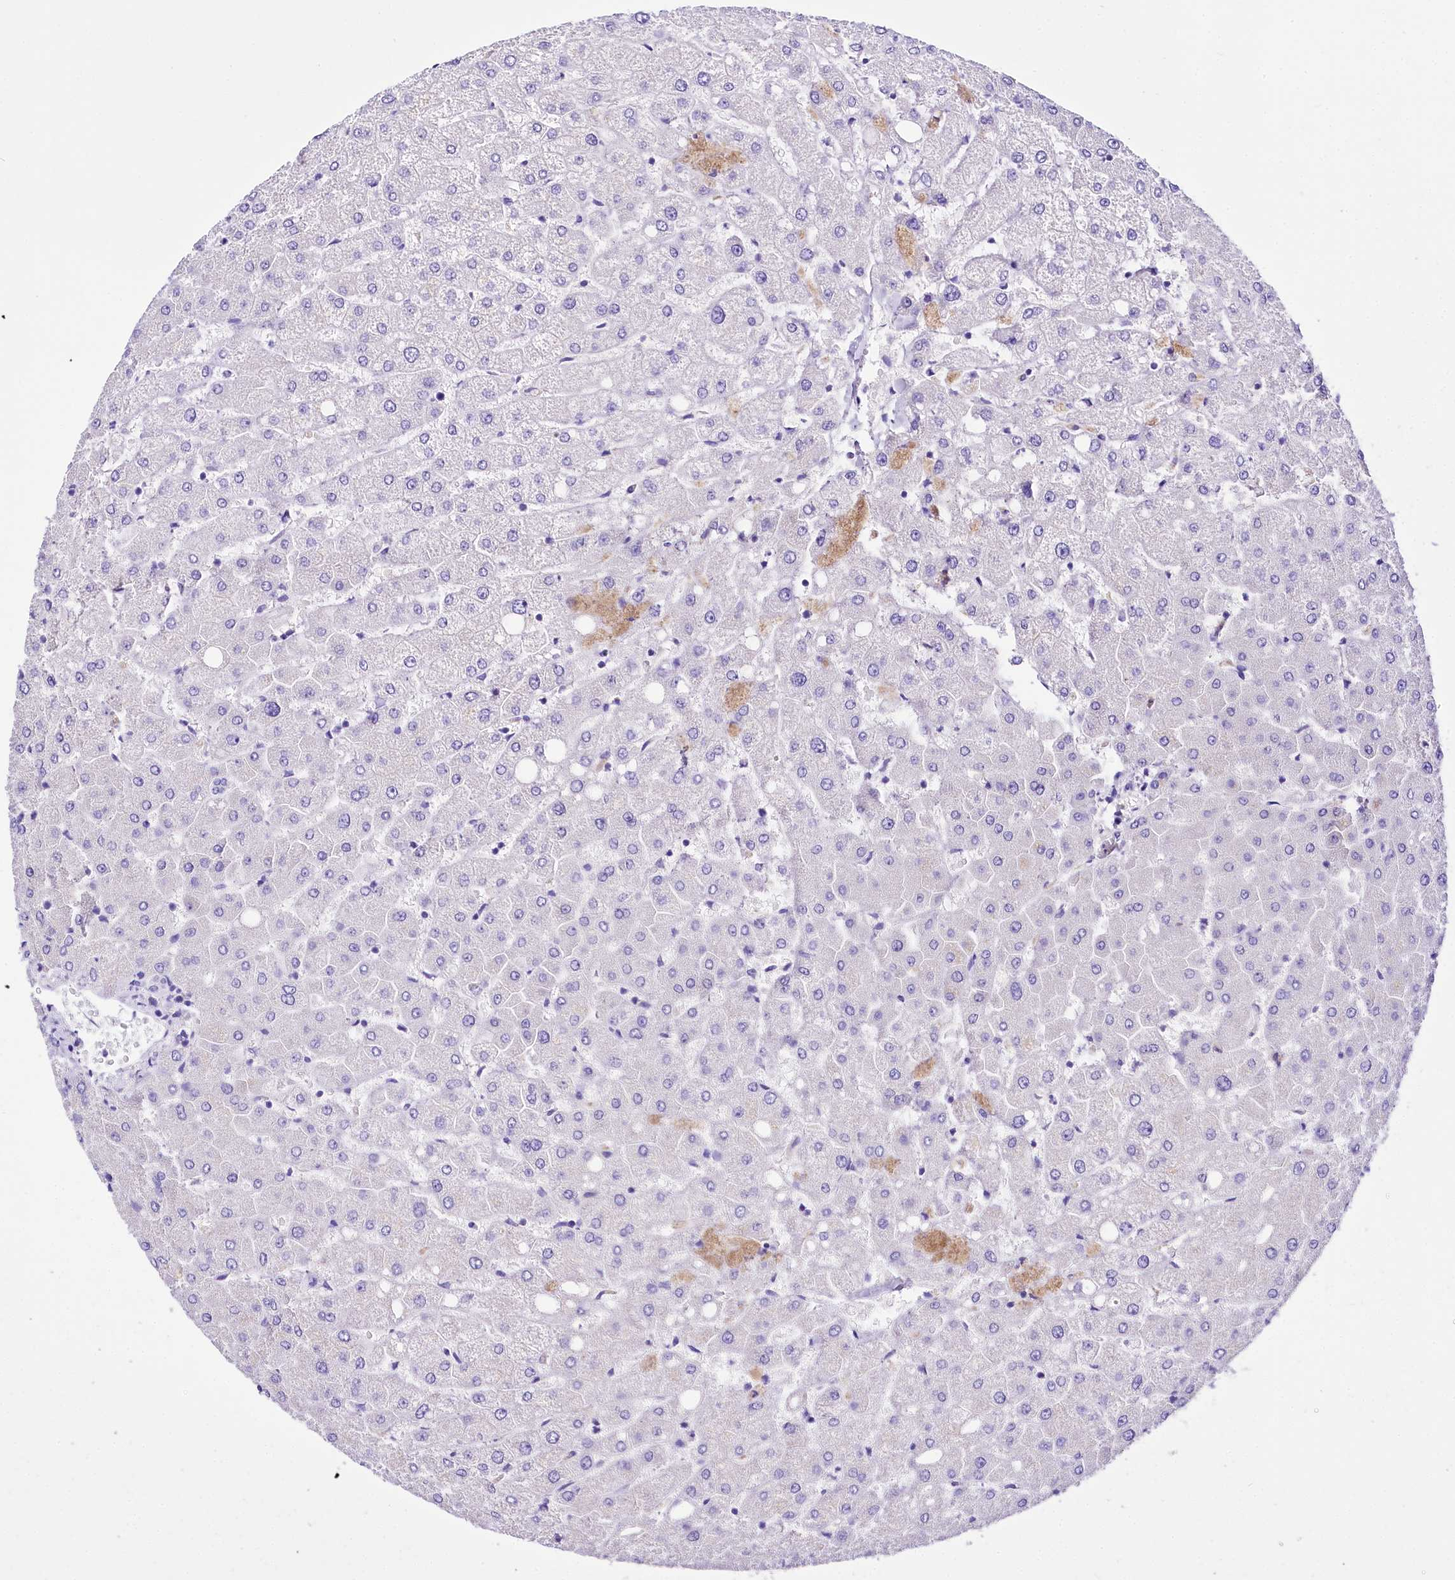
{"staining": {"intensity": "negative", "quantity": "none", "location": "none"}, "tissue": "liver", "cell_type": "Cholangiocytes", "image_type": "normal", "snomed": [{"axis": "morphology", "description": "Normal tissue, NOS"}, {"axis": "topography", "description": "Liver"}], "caption": "The micrograph exhibits no significant expression in cholangiocytes of liver. Brightfield microscopy of immunohistochemistry stained with DAB (3,3'-diaminobenzidine) (brown) and hematoxylin (blue), captured at high magnification.", "gene": "A2ML1", "patient": {"sex": "female", "age": 54}}